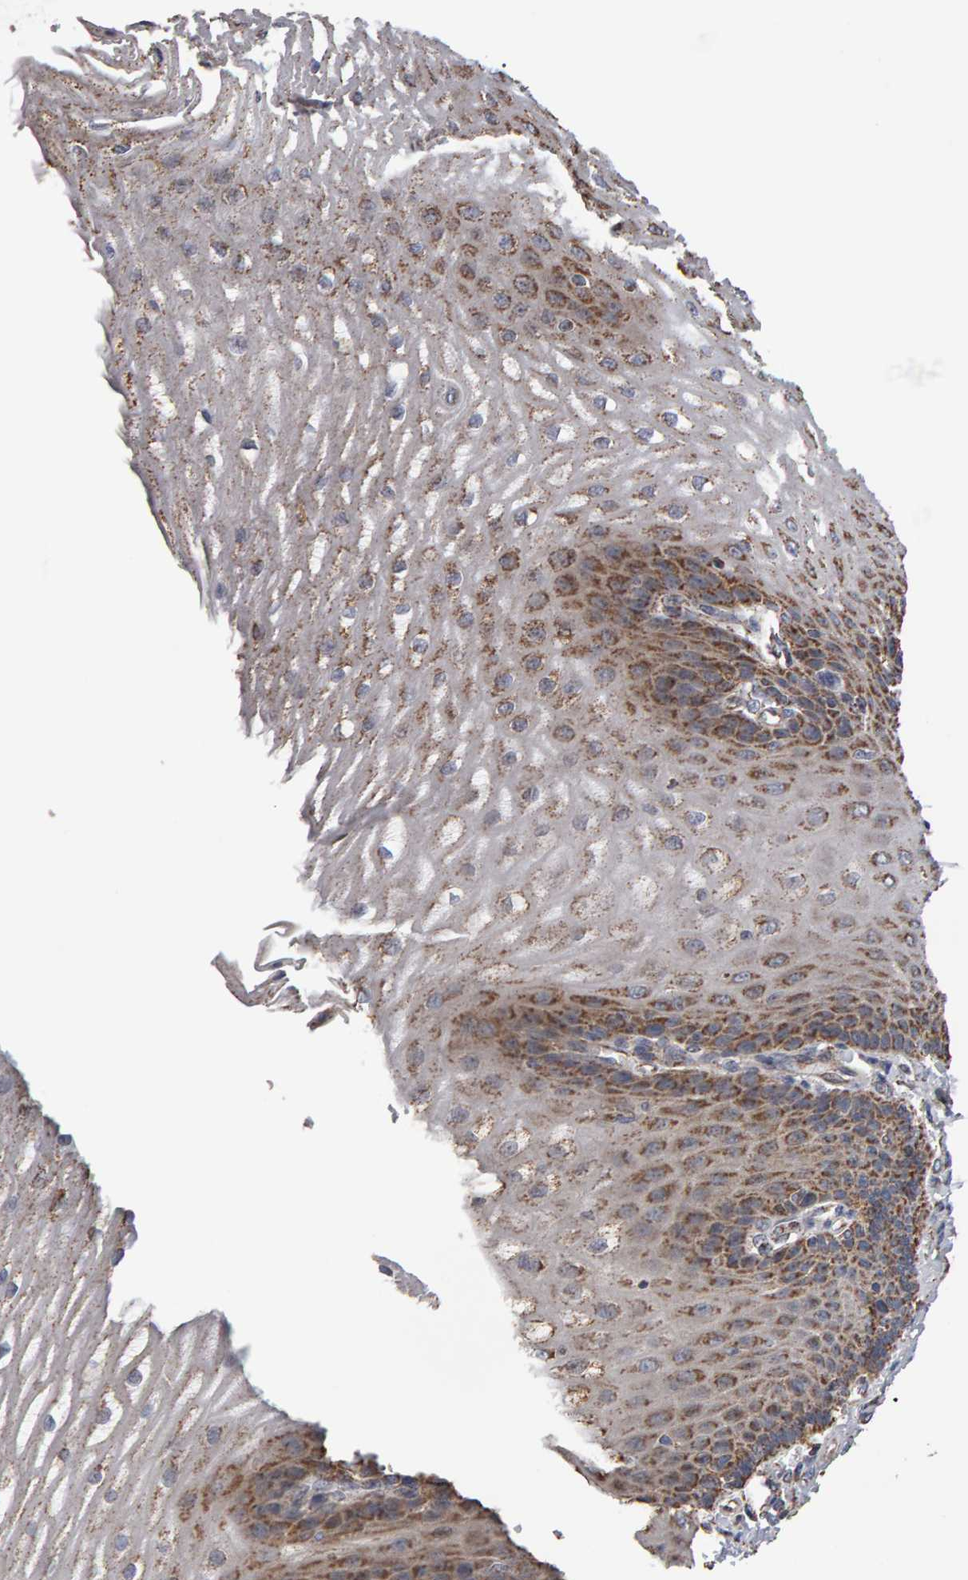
{"staining": {"intensity": "moderate", "quantity": ">75%", "location": "cytoplasmic/membranous"}, "tissue": "esophagus", "cell_type": "Squamous epithelial cells", "image_type": "normal", "snomed": [{"axis": "morphology", "description": "Normal tissue, NOS"}, {"axis": "topography", "description": "Esophagus"}], "caption": "This is a micrograph of IHC staining of benign esophagus, which shows moderate positivity in the cytoplasmic/membranous of squamous epithelial cells.", "gene": "TOM1L1", "patient": {"sex": "male", "age": 54}}